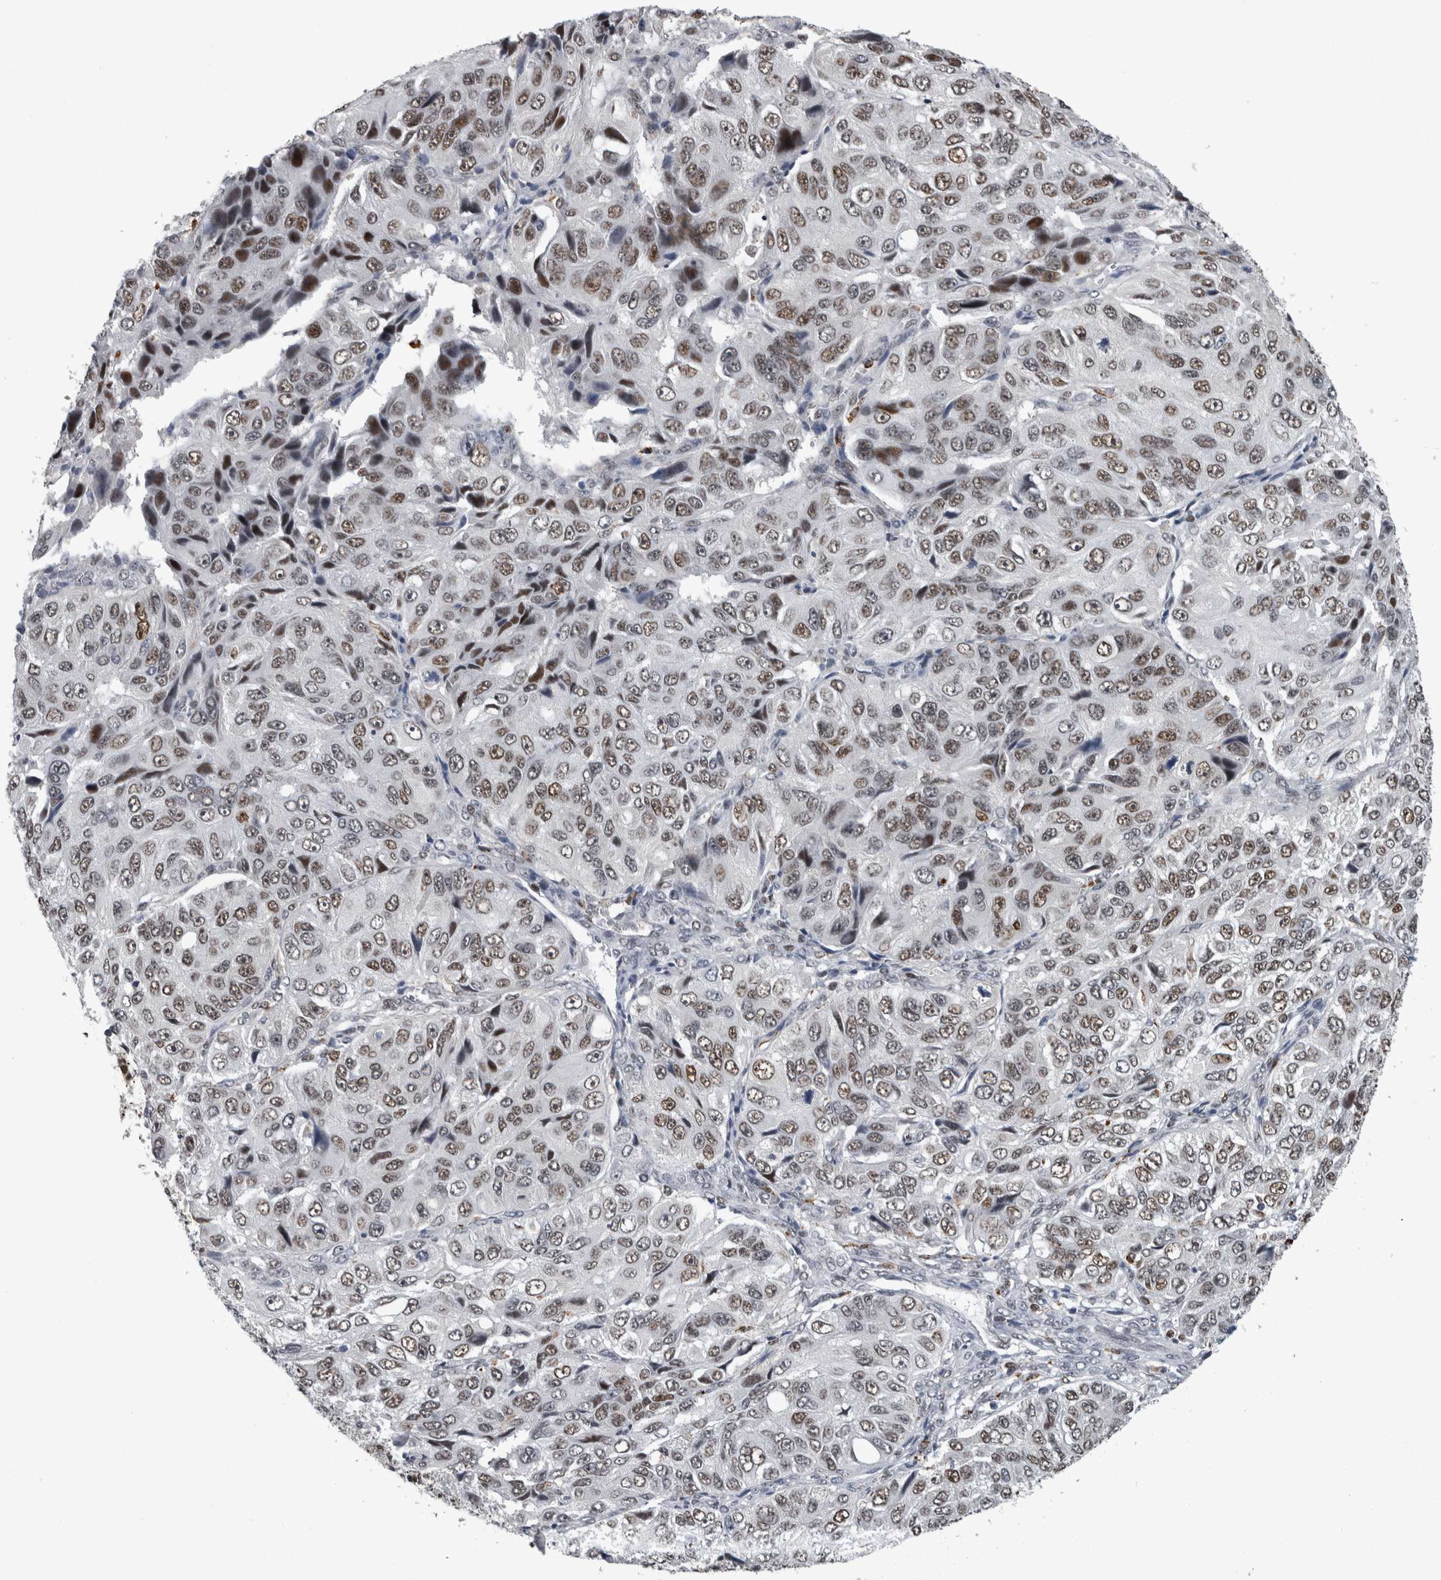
{"staining": {"intensity": "moderate", "quantity": "25%-75%", "location": "nuclear"}, "tissue": "ovarian cancer", "cell_type": "Tumor cells", "image_type": "cancer", "snomed": [{"axis": "morphology", "description": "Carcinoma, endometroid"}, {"axis": "topography", "description": "Ovary"}], "caption": "A brown stain highlights moderate nuclear expression of a protein in endometroid carcinoma (ovarian) tumor cells. (brown staining indicates protein expression, while blue staining denotes nuclei).", "gene": "POLD2", "patient": {"sex": "female", "age": 51}}